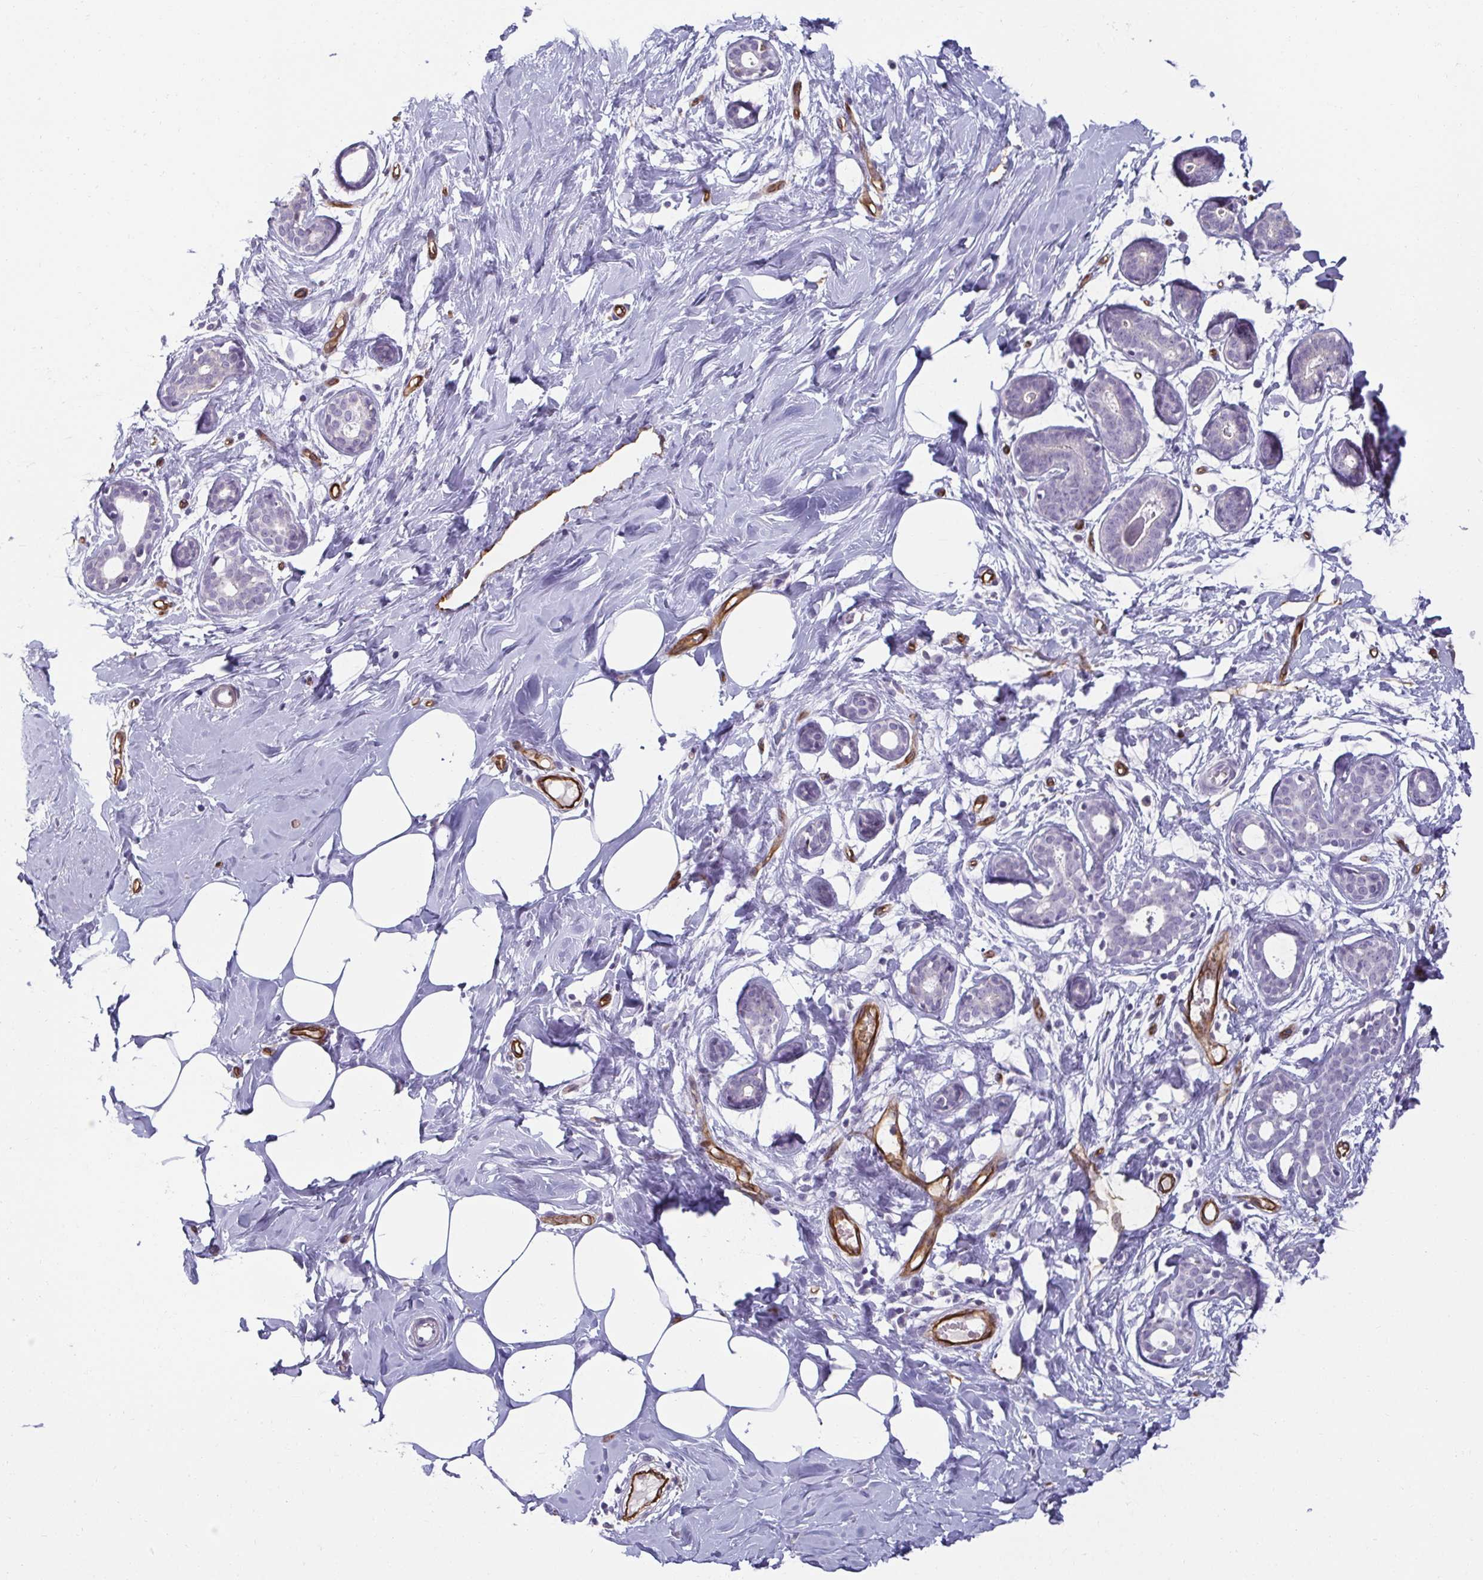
{"staining": {"intensity": "negative", "quantity": "none", "location": "none"}, "tissue": "breast", "cell_type": "Adipocytes", "image_type": "normal", "snomed": [{"axis": "morphology", "description": "Normal tissue, NOS"}, {"axis": "topography", "description": "Breast"}], "caption": "This histopathology image is of benign breast stained with immunohistochemistry (IHC) to label a protein in brown with the nuclei are counter-stained blue. There is no expression in adipocytes. The staining is performed using DAB brown chromogen with nuclei counter-stained in using hematoxylin.", "gene": "PDE2A", "patient": {"sex": "female", "age": 27}}